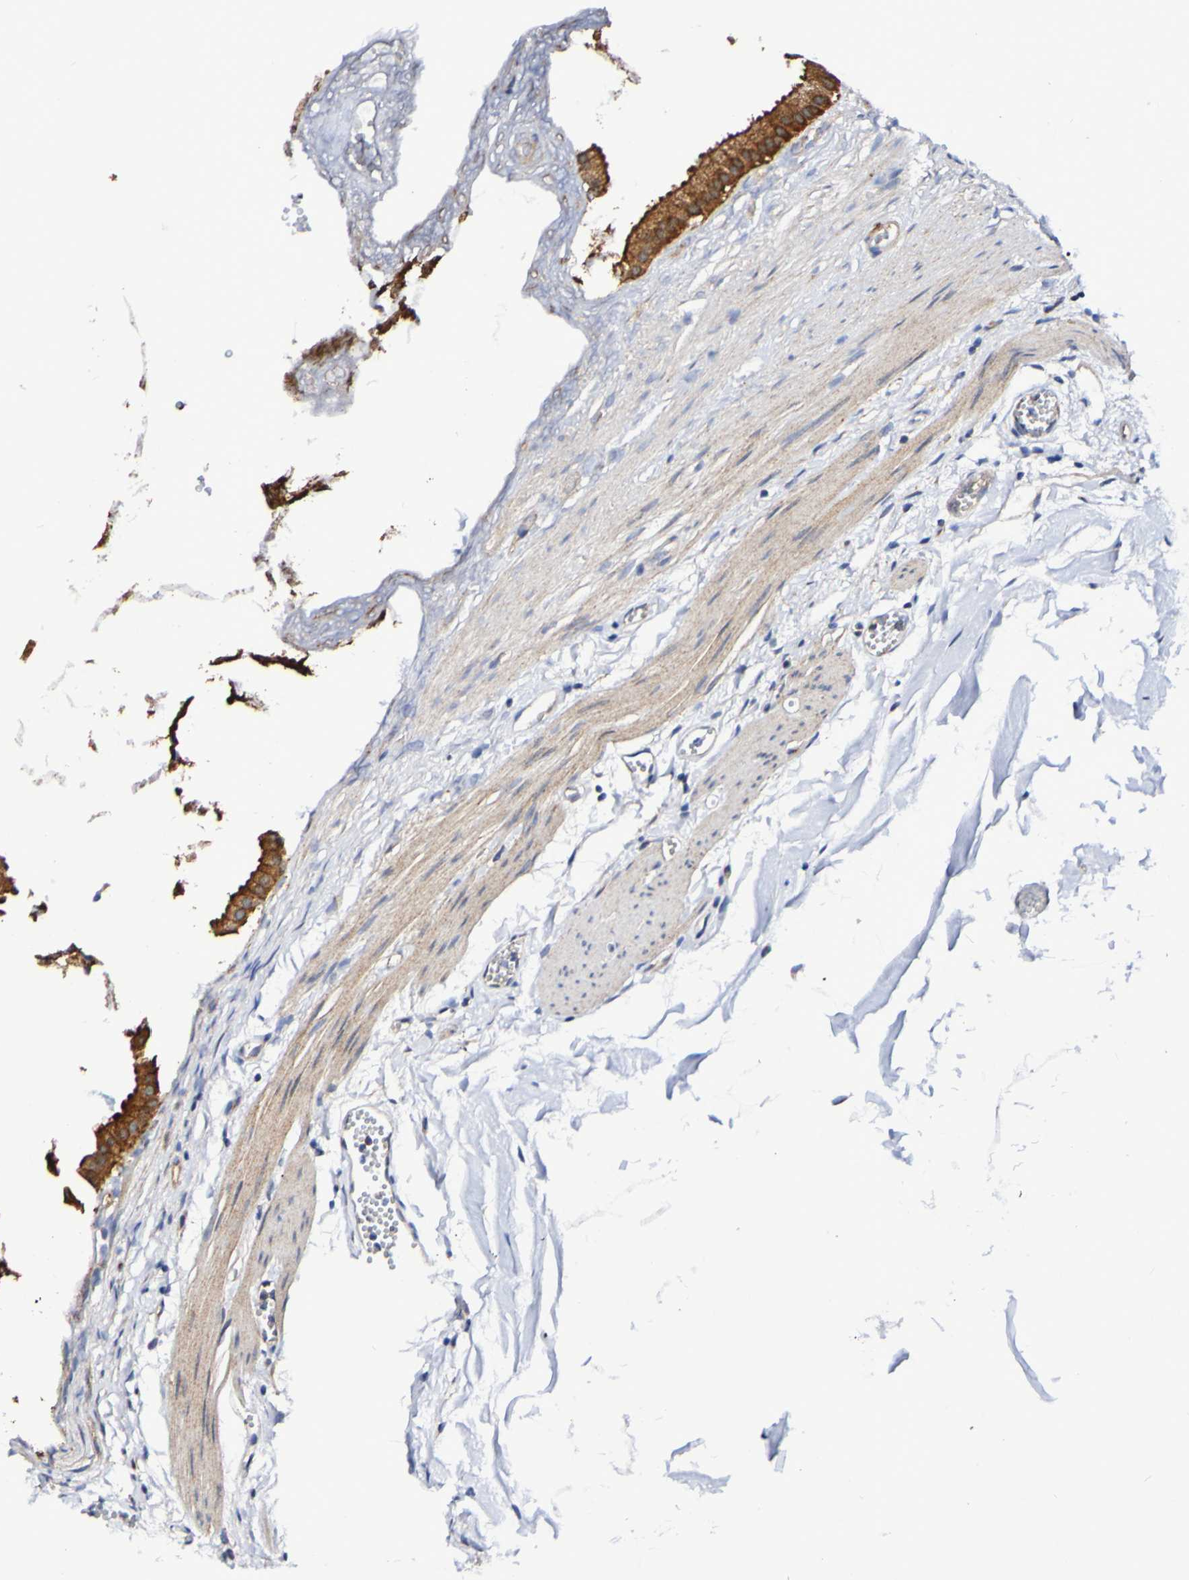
{"staining": {"intensity": "strong", "quantity": ">75%", "location": "cytoplasmic/membranous"}, "tissue": "gallbladder", "cell_type": "Glandular cells", "image_type": "normal", "snomed": [{"axis": "morphology", "description": "Normal tissue, NOS"}, {"axis": "topography", "description": "Gallbladder"}], "caption": "High-magnification brightfield microscopy of normal gallbladder stained with DAB (brown) and counterstained with hematoxylin (blue). glandular cells exhibit strong cytoplasmic/membranous staining is seen in approximately>75% of cells.", "gene": "GJB1", "patient": {"sex": "female", "age": 64}}